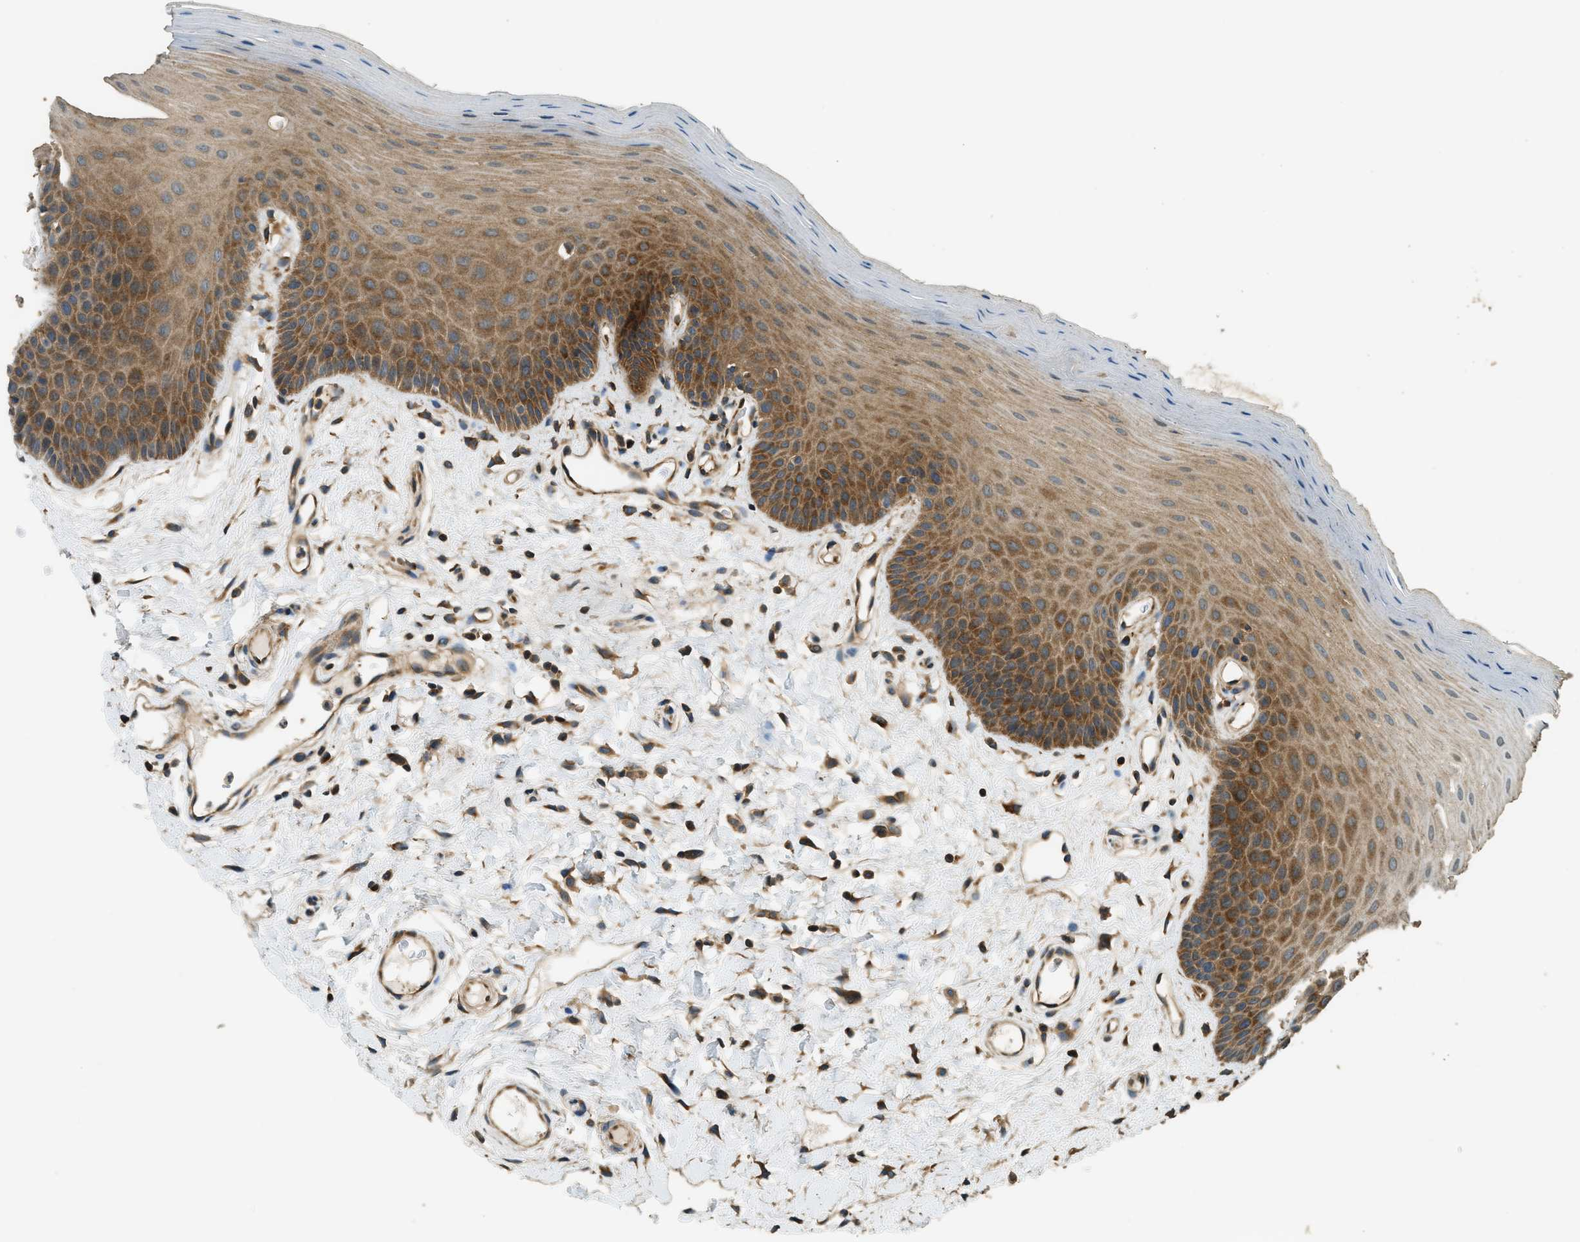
{"staining": {"intensity": "moderate", "quantity": ">75%", "location": "cytoplasmic/membranous"}, "tissue": "oral mucosa", "cell_type": "Squamous epithelial cells", "image_type": "normal", "snomed": [{"axis": "morphology", "description": "Normal tissue, NOS"}, {"axis": "morphology", "description": "Squamous cell carcinoma, NOS"}, {"axis": "topography", "description": "Skeletal muscle"}, {"axis": "topography", "description": "Adipose tissue"}, {"axis": "topography", "description": "Vascular tissue"}, {"axis": "topography", "description": "Oral tissue"}, {"axis": "topography", "description": "Peripheral nerve tissue"}, {"axis": "topography", "description": "Head-Neck"}], "caption": "DAB (3,3'-diaminobenzidine) immunohistochemical staining of normal oral mucosa demonstrates moderate cytoplasmic/membranous protein expression in approximately >75% of squamous epithelial cells.", "gene": "MARS1", "patient": {"sex": "male", "age": 71}}